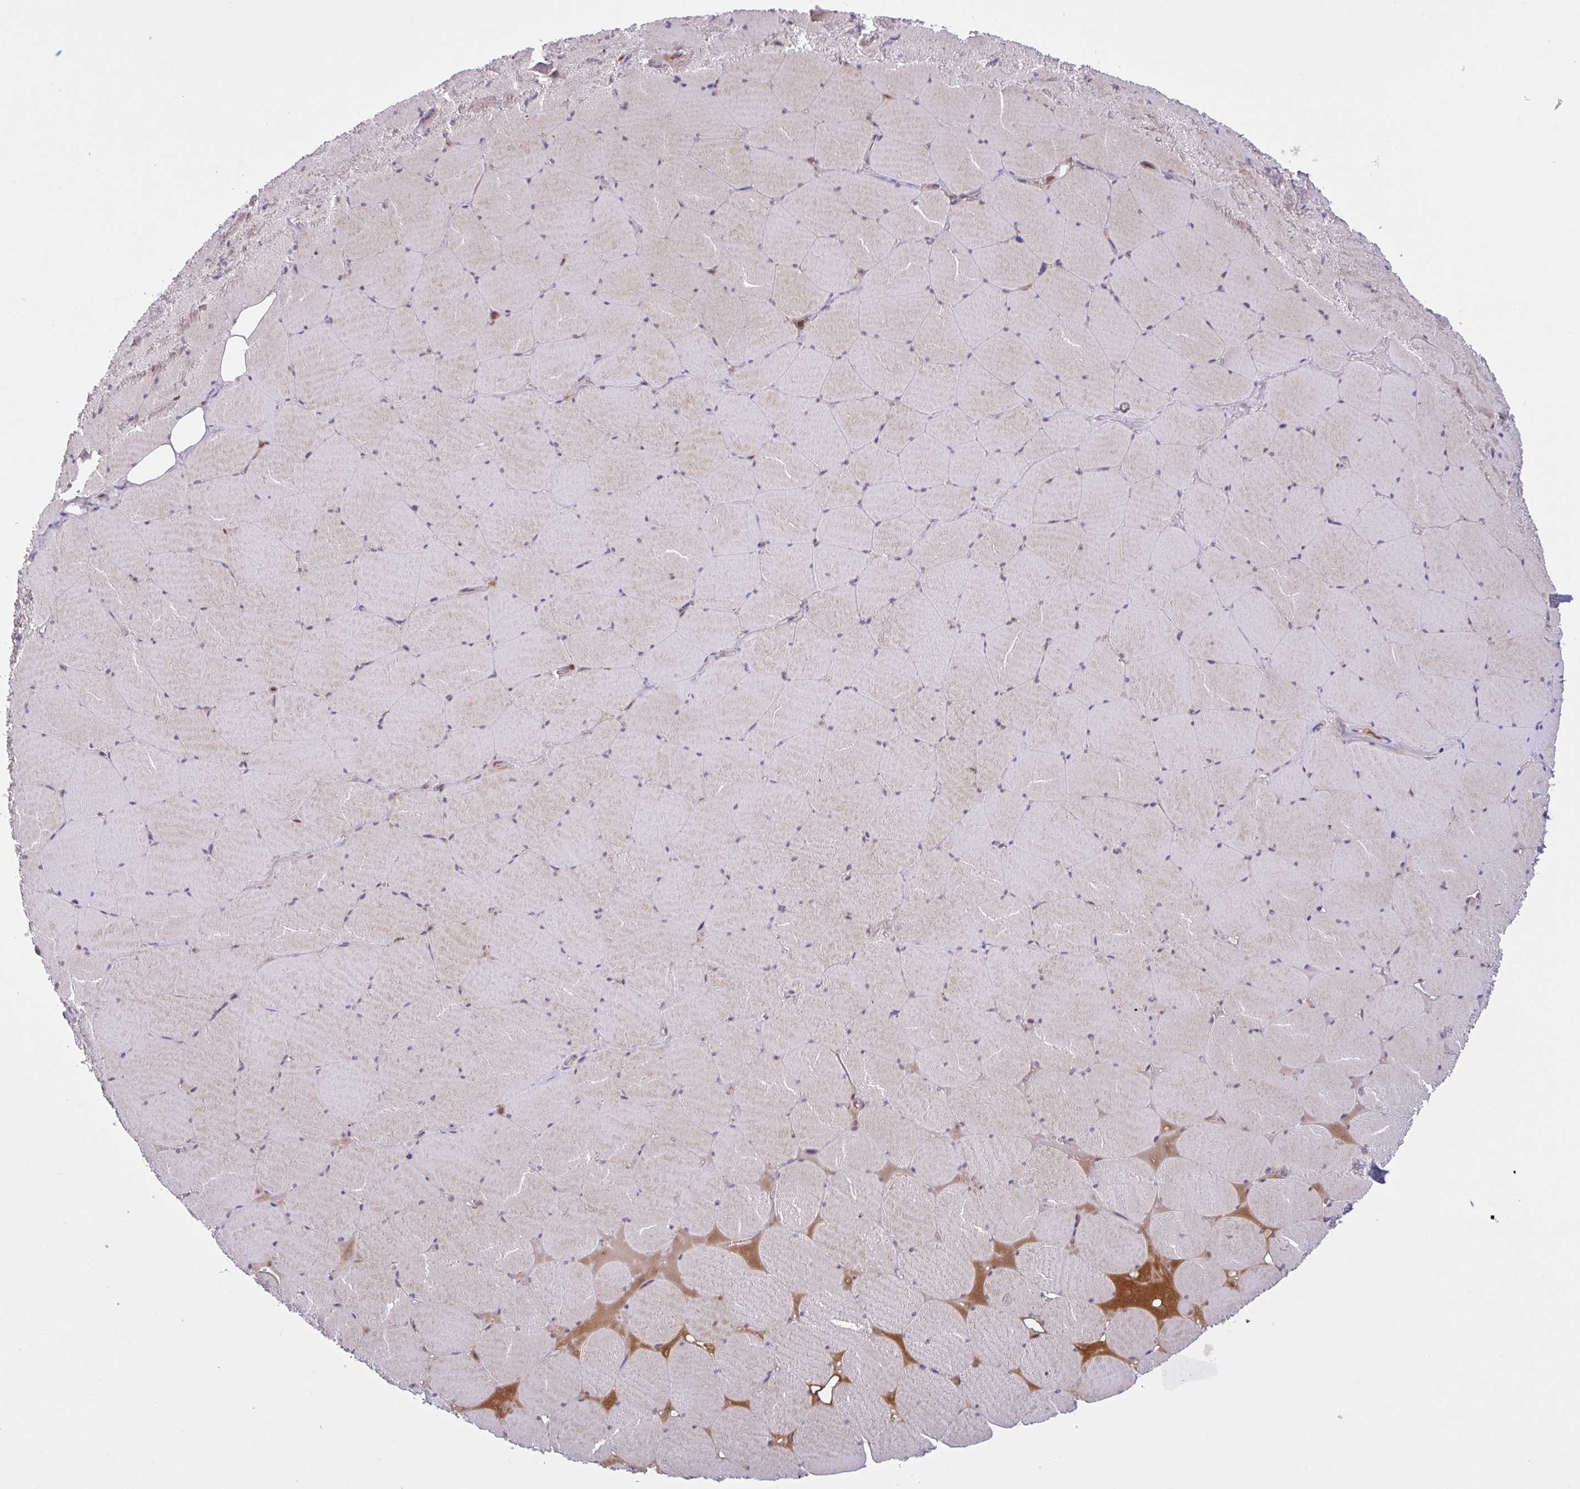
{"staining": {"intensity": "weak", "quantity": "25%-75%", "location": "cytoplasmic/membranous"}, "tissue": "skeletal muscle", "cell_type": "Myocytes", "image_type": "normal", "snomed": [{"axis": "morphology", "description": "Normal tissue, NOS"}, {"axis": "topography", "description": "Skeletal muscle"}, {"axis": "topography", "description": "Head-Neck"}], "caption": "Immunohistochemistry (IHC) photomicrograph of unremarkable human skeletal muscle stained for a protein (brown), which exhibits low levels of weak cytoplasmic/membranous staining in approximately 25%-75% of myocytes.", "gene": "HMBS", "patient": {"sex": "male", "age": 66}}